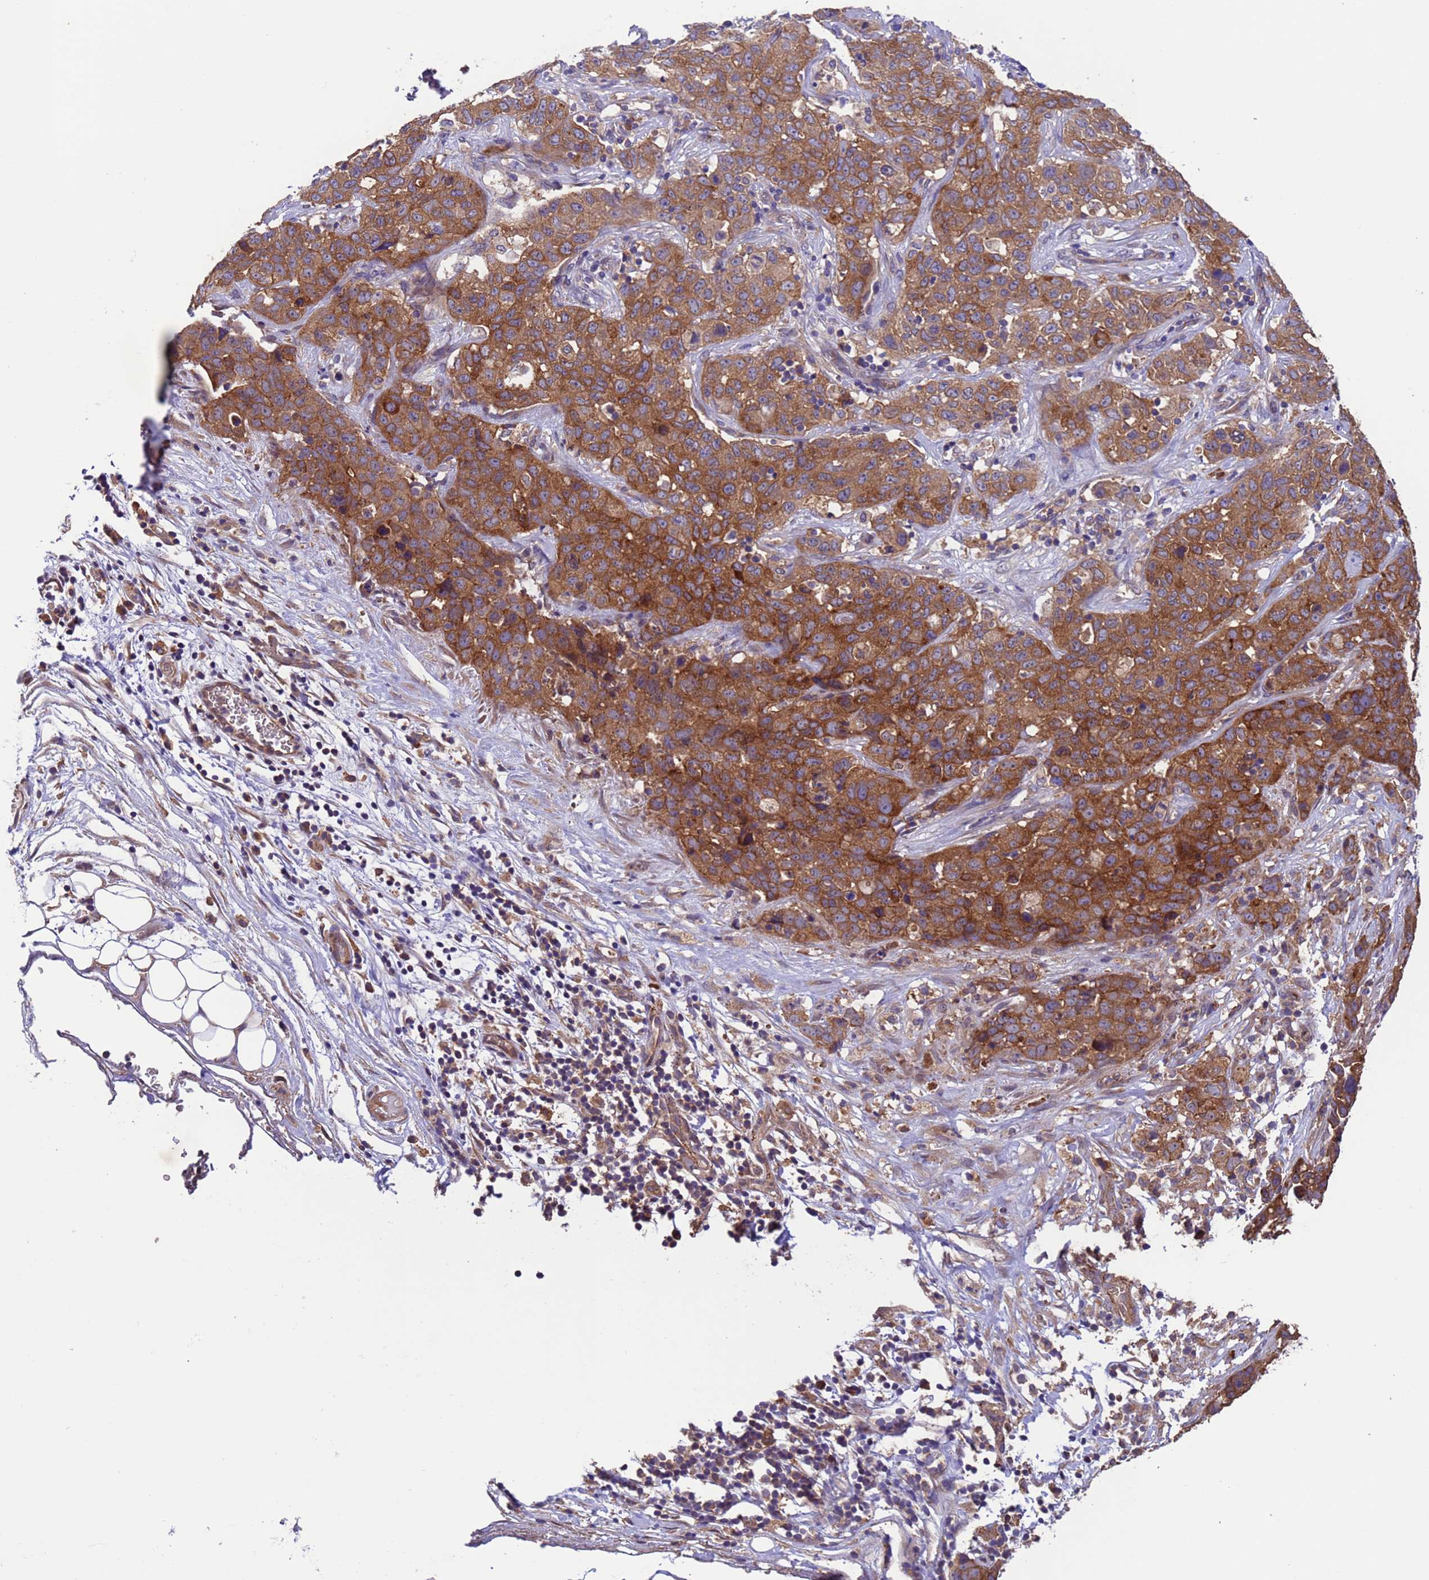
{"staining": {"intensity": "moderate", "quantity": ">75%", "location": "cytoplasmic/membranous"}, "tissue": "stomach cancer", "cell_type": "Tumor cells", "image_type": "cancer", "snomed": [{"axis": "morphology", "description": "Normal tissue, NOS"}, {"axis": "morphology", "description": "Adenocarcinoma, NOS"}, {"axis": "topography", "description": "Lymph node"}, {"axis": "topography", "description": "Stomach"}], "caption": "Immunohistochemistry (IHC) of stomach adenocarcinoma shows medium levels of moderate cytoplasmic/membranous positivity in about >75% of tumor cells.", "gene": "ARHGAP12", "patient": {"sex": "male", "age": 48}}